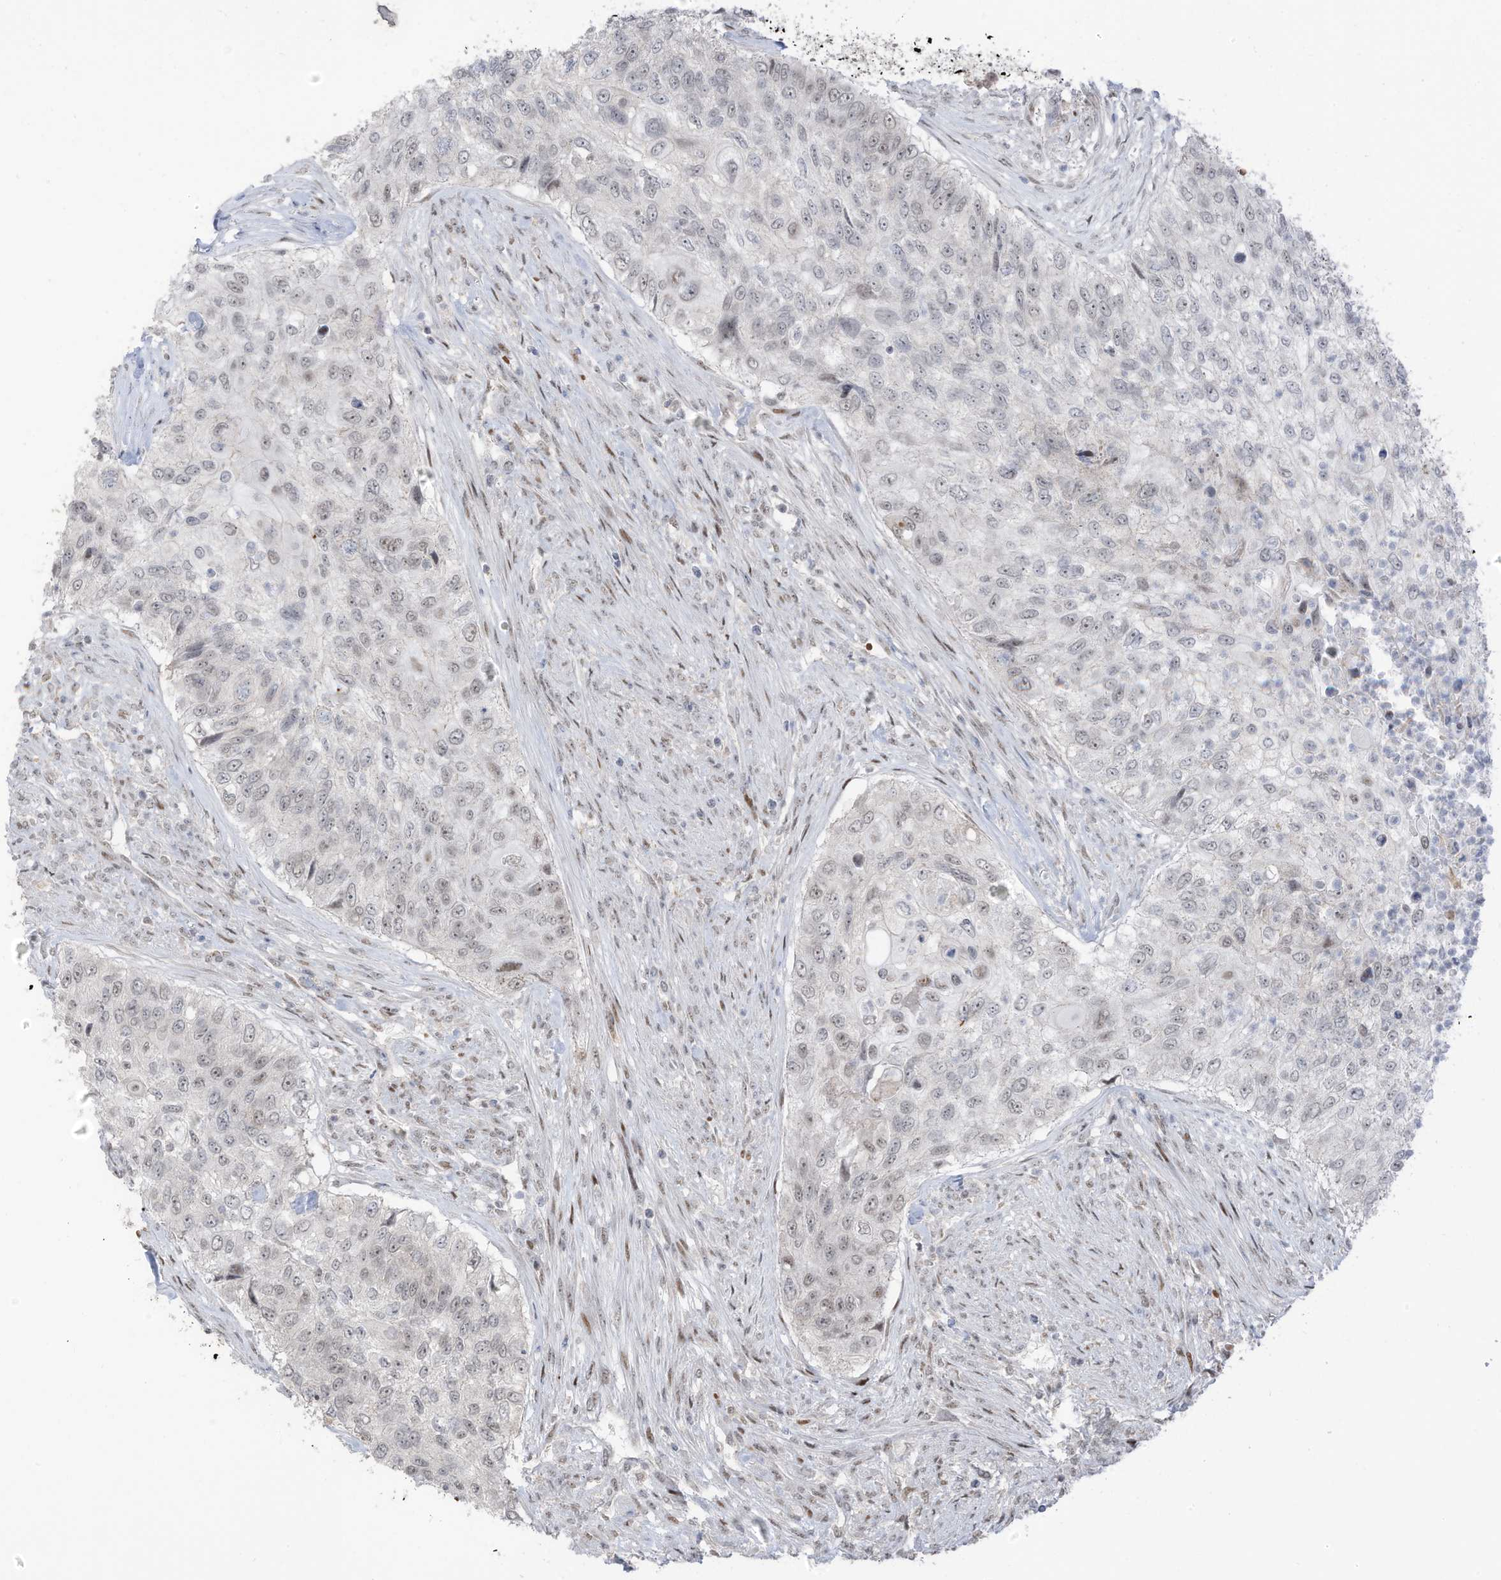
{"staining": {"intensity": "negative", "quantity": "none", "location": "none"}, "tissue": "urothelial cancer", "cell_type": "Tumor cells", "image_type": "cancer", "snomed": [{"axis": "morphology", "description": "Urothelial carcinoma, High grade"}, {"axis": "topography", "description": "Urinary bladder"}], "caption": "This is an immunohistochemistry (IHC) image of urothelial cancer. There is no positivity in tumor cells.", "gene": "ZCWPW2", "patient": {"sex": "female", "age": 60}}